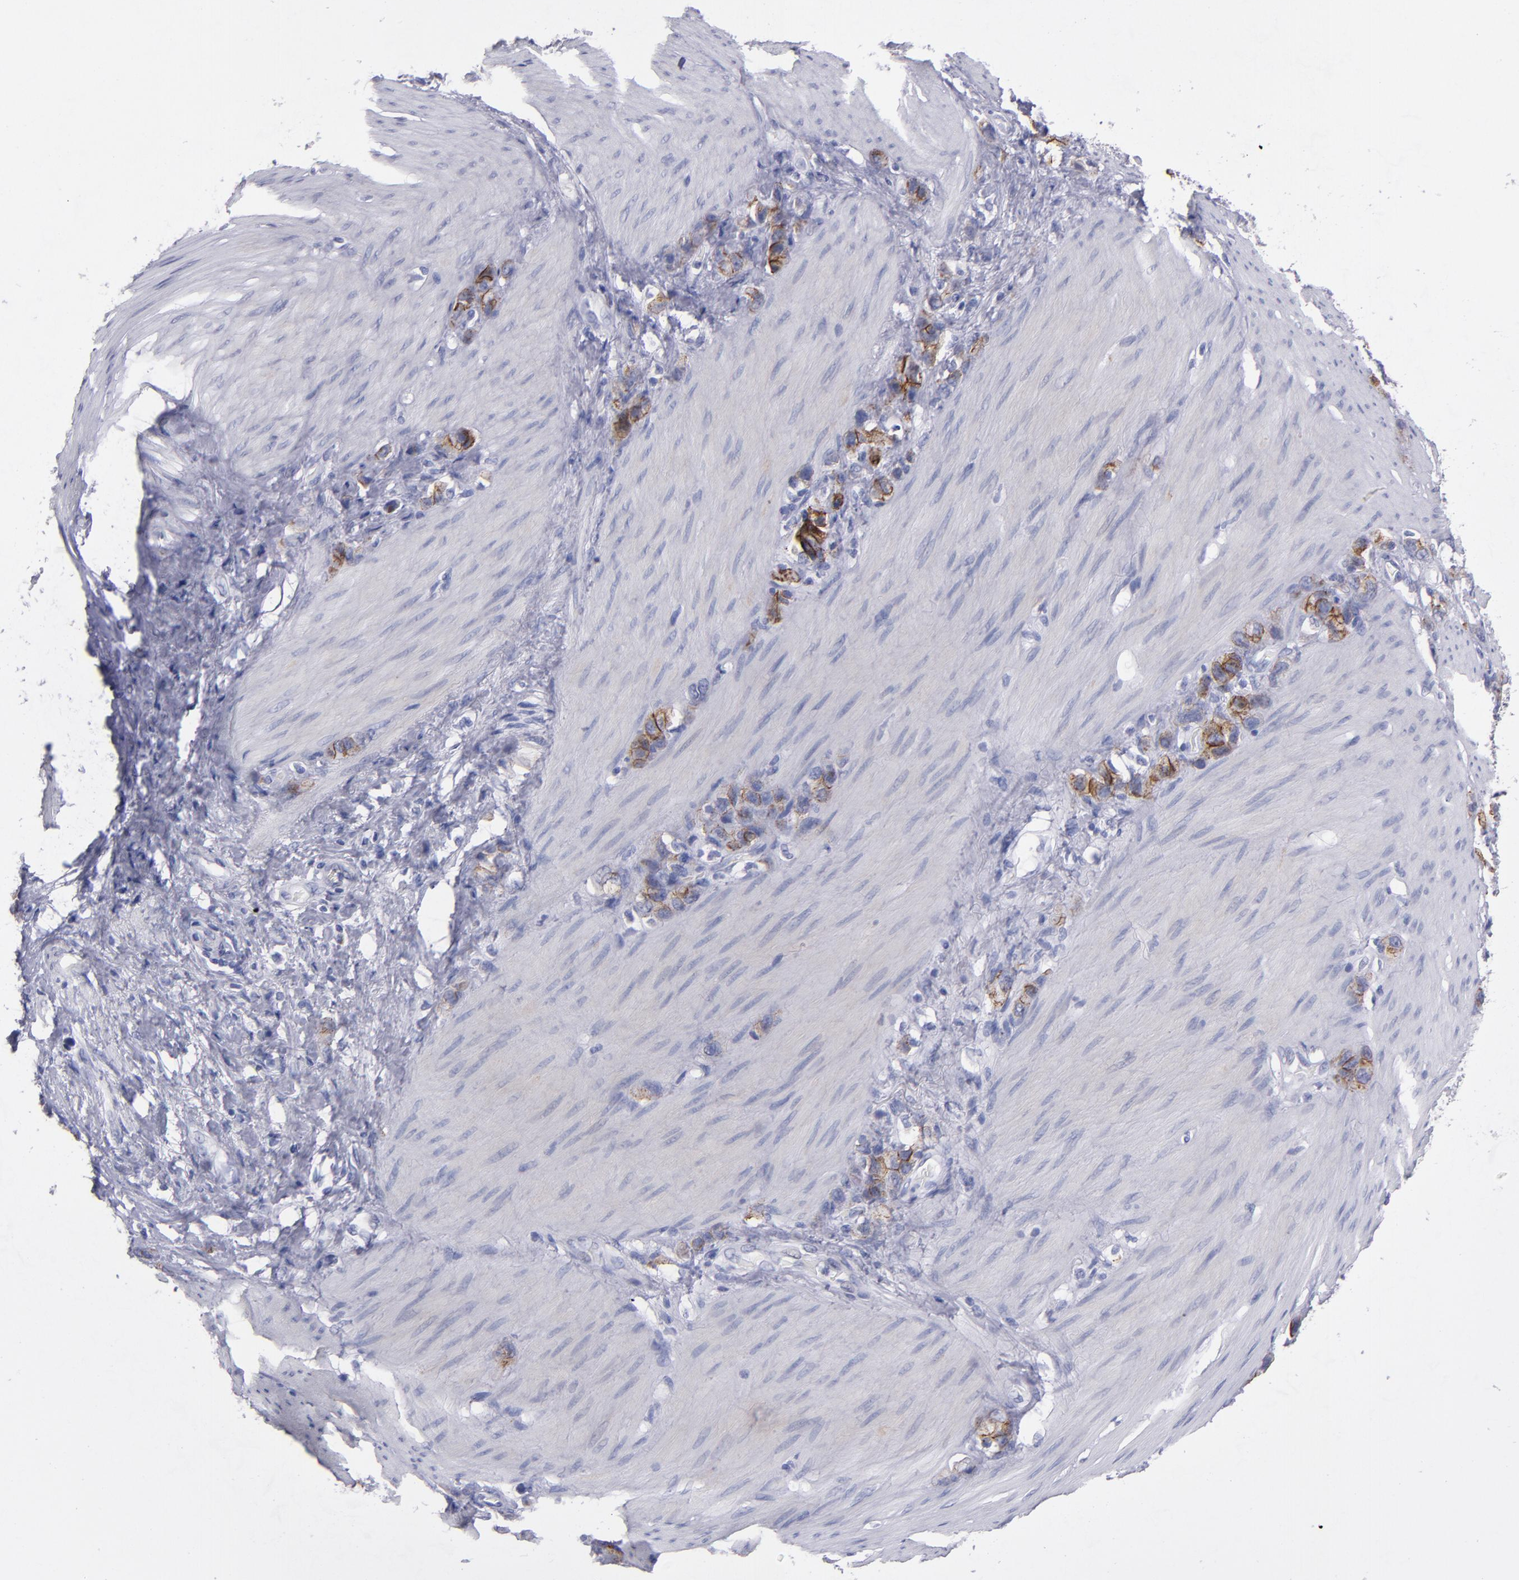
{"staining": {"intensity": "moderate", "quantity": ">75%", "location": "cytoplasmic/membranous"}, "tissue": "stomach cancer", "cell_type": "Tumor cells", "image_type": "cancer", "snomed": [{"axis": "morphology", "description": "Normal tissue, NOS"}, {"axis": "morphology", "description": "Adenocarcinoma, NOS"}, {"axis": "morphology", "description": "Adenocarcinoma, High grade"}, {"axis": "topography", "description": "Stomach, upper"}, {"axis": "topography", "description": "Stomach"}], "caption": "Adenocarcinoma (stomach) tissue shows moderate cytoplasmic/membranous staining in about >75% of tumor cells", "gene": "CDH3", "patient": {"sex": "female", "age": 65}}